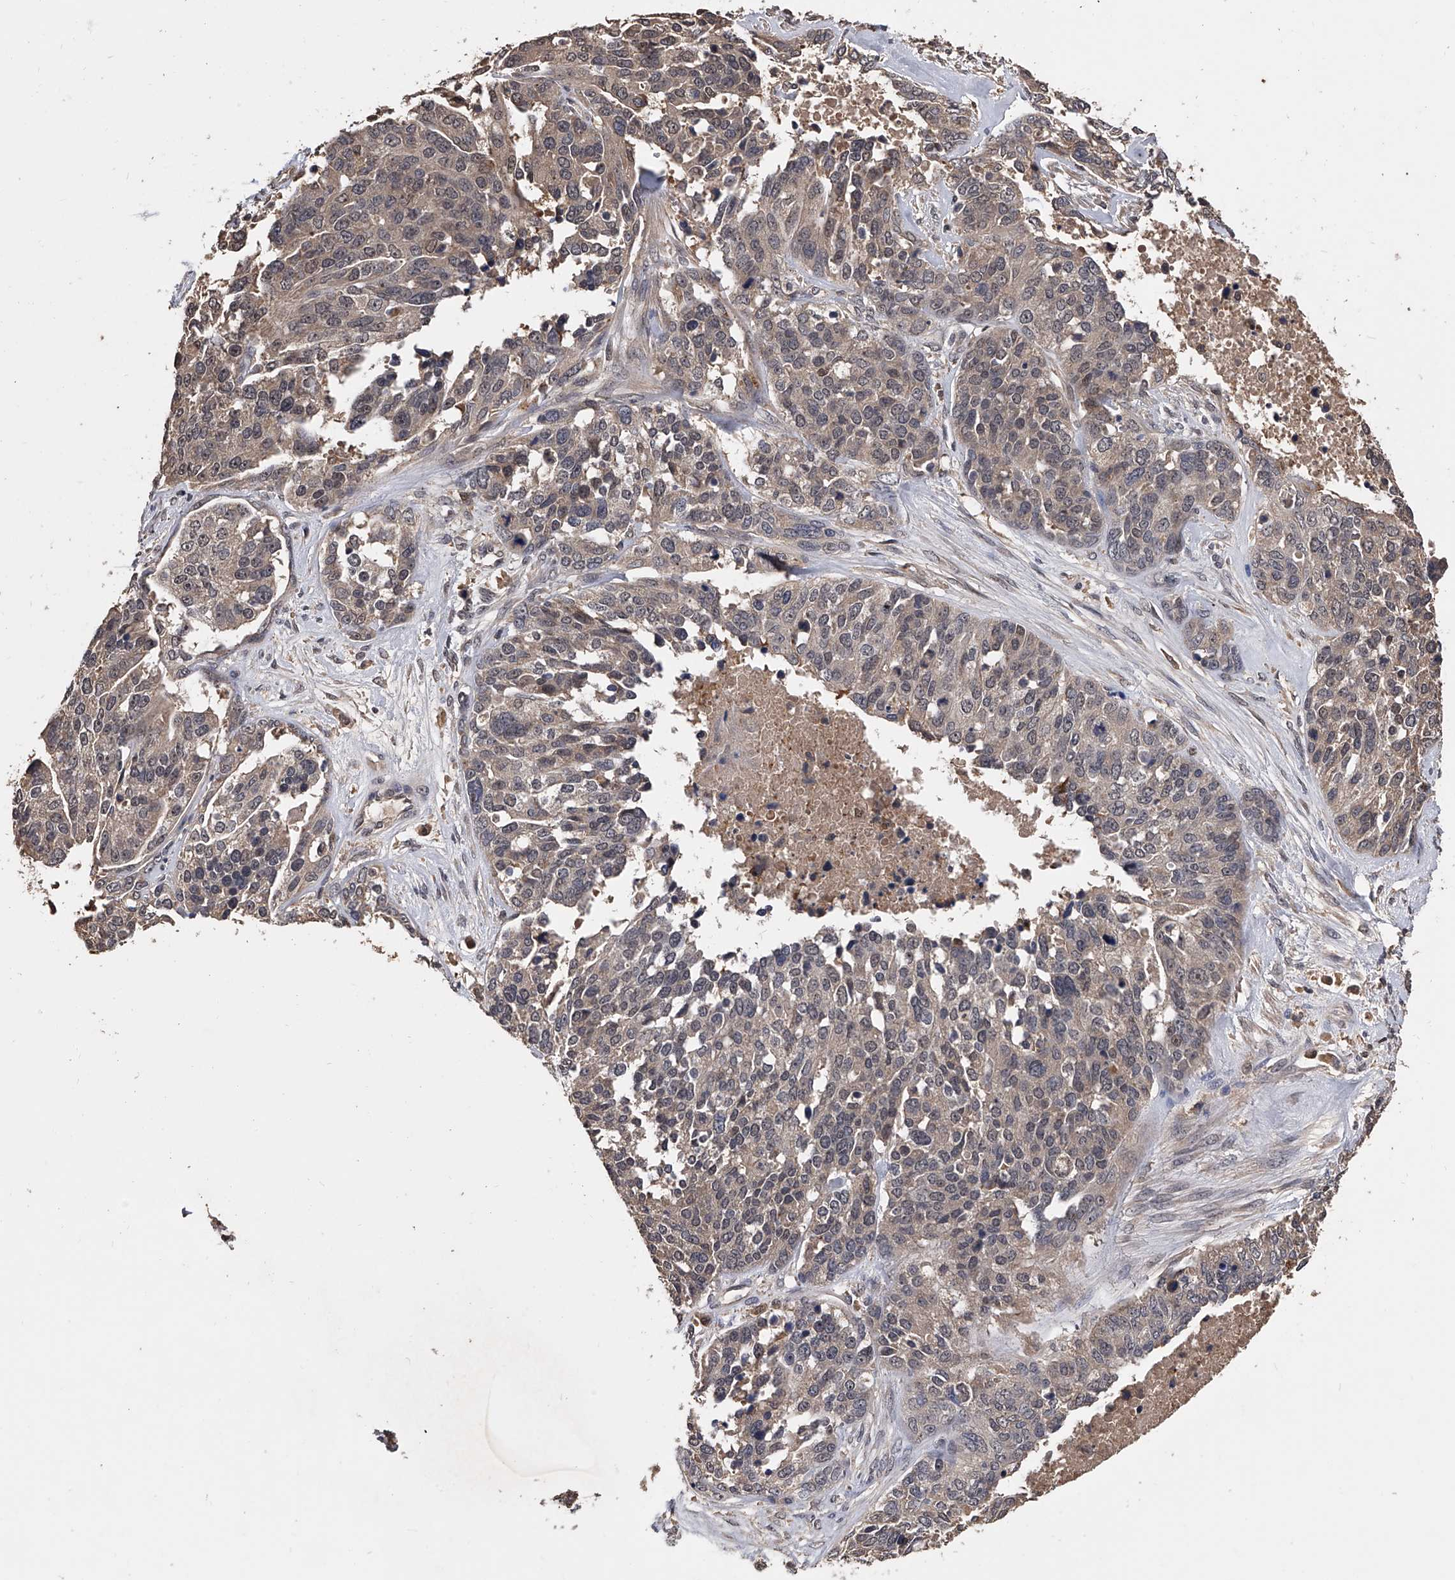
{"staining": {"intensity": "weak", "quantity": "<25%", "location": "cytoplasmic/membranous,nuclear"}, "tissue": "ovarian cancer", "cell_type": "Tumor cells", "image_type": "cancer", "snomed": [{"axis": "morphology", "description": "Cystadenocarcinoma, serous, NOS"}, {"axis": "topography", "description": "Ovary"}], "caption": "This is a histopathology image of IHC staining of serous cystadenocarcinoma (ovarian), which shows no expression in tumor cells.", "gene": "EFCAB7", "patient": {"sex": "female", "age": 44}}